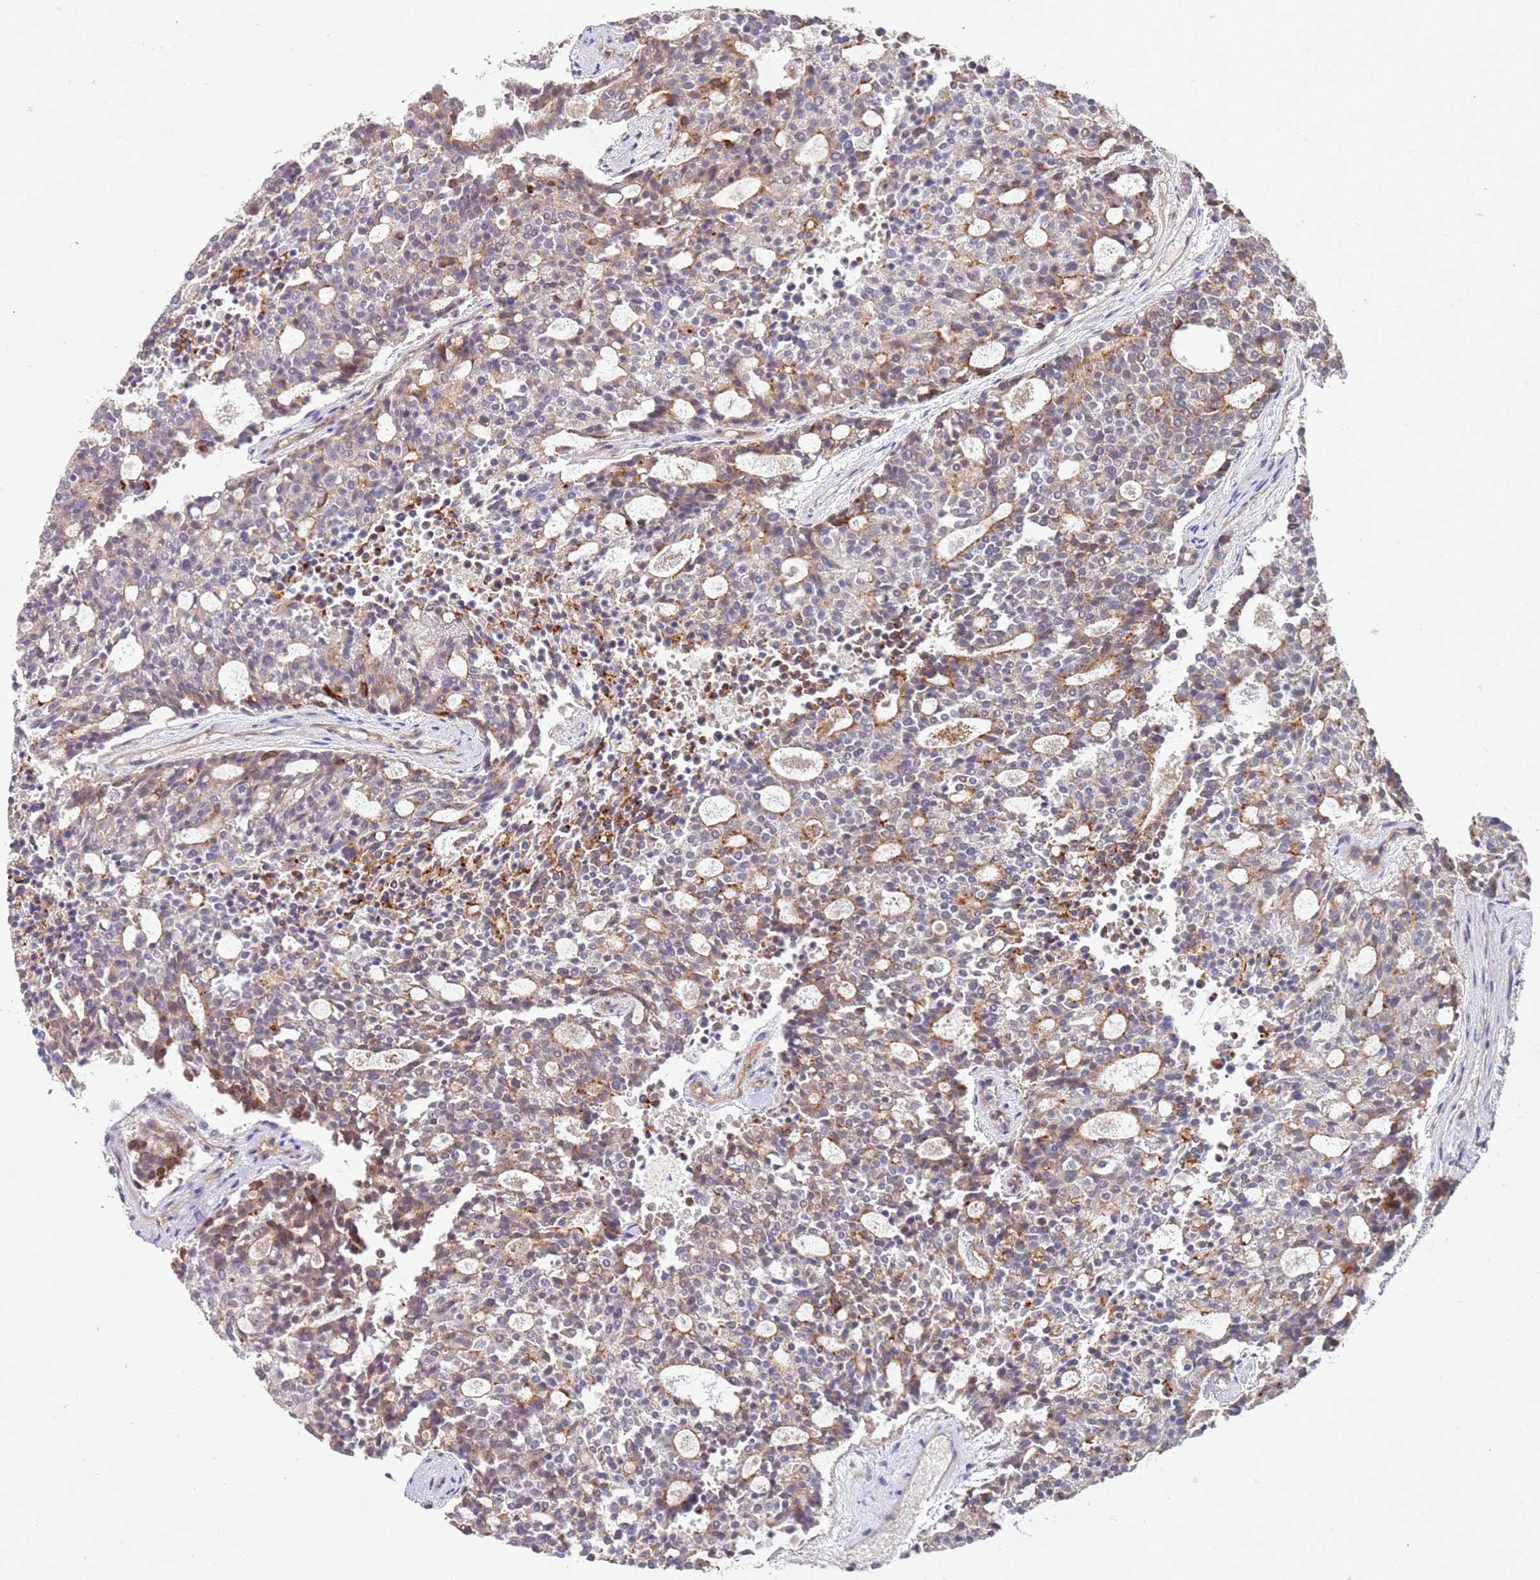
{"staining": {"intensity": "moderate", "quantity": "<25%", "location": "cytoplasmic/membranous"}, "tissue": "carcinoid", "cell_type": "Tumor cells", "image_type": "cancer", "snomed": [{"axis": "morphology", "description": "Carcinoid, malignant, NOS"}, {"axis": "topography", "description": "Pancreas"}], "caption": "This histopathology image exhibits carcinoid stained with IHC to label a protein in brown. The cytoplasmic/membranous of tumor cells show moderate positivity for the protein. Nuclei are counter-stained blue.", "gene": "ABCB6", "patient": {"sex": "female", "age": 54}}